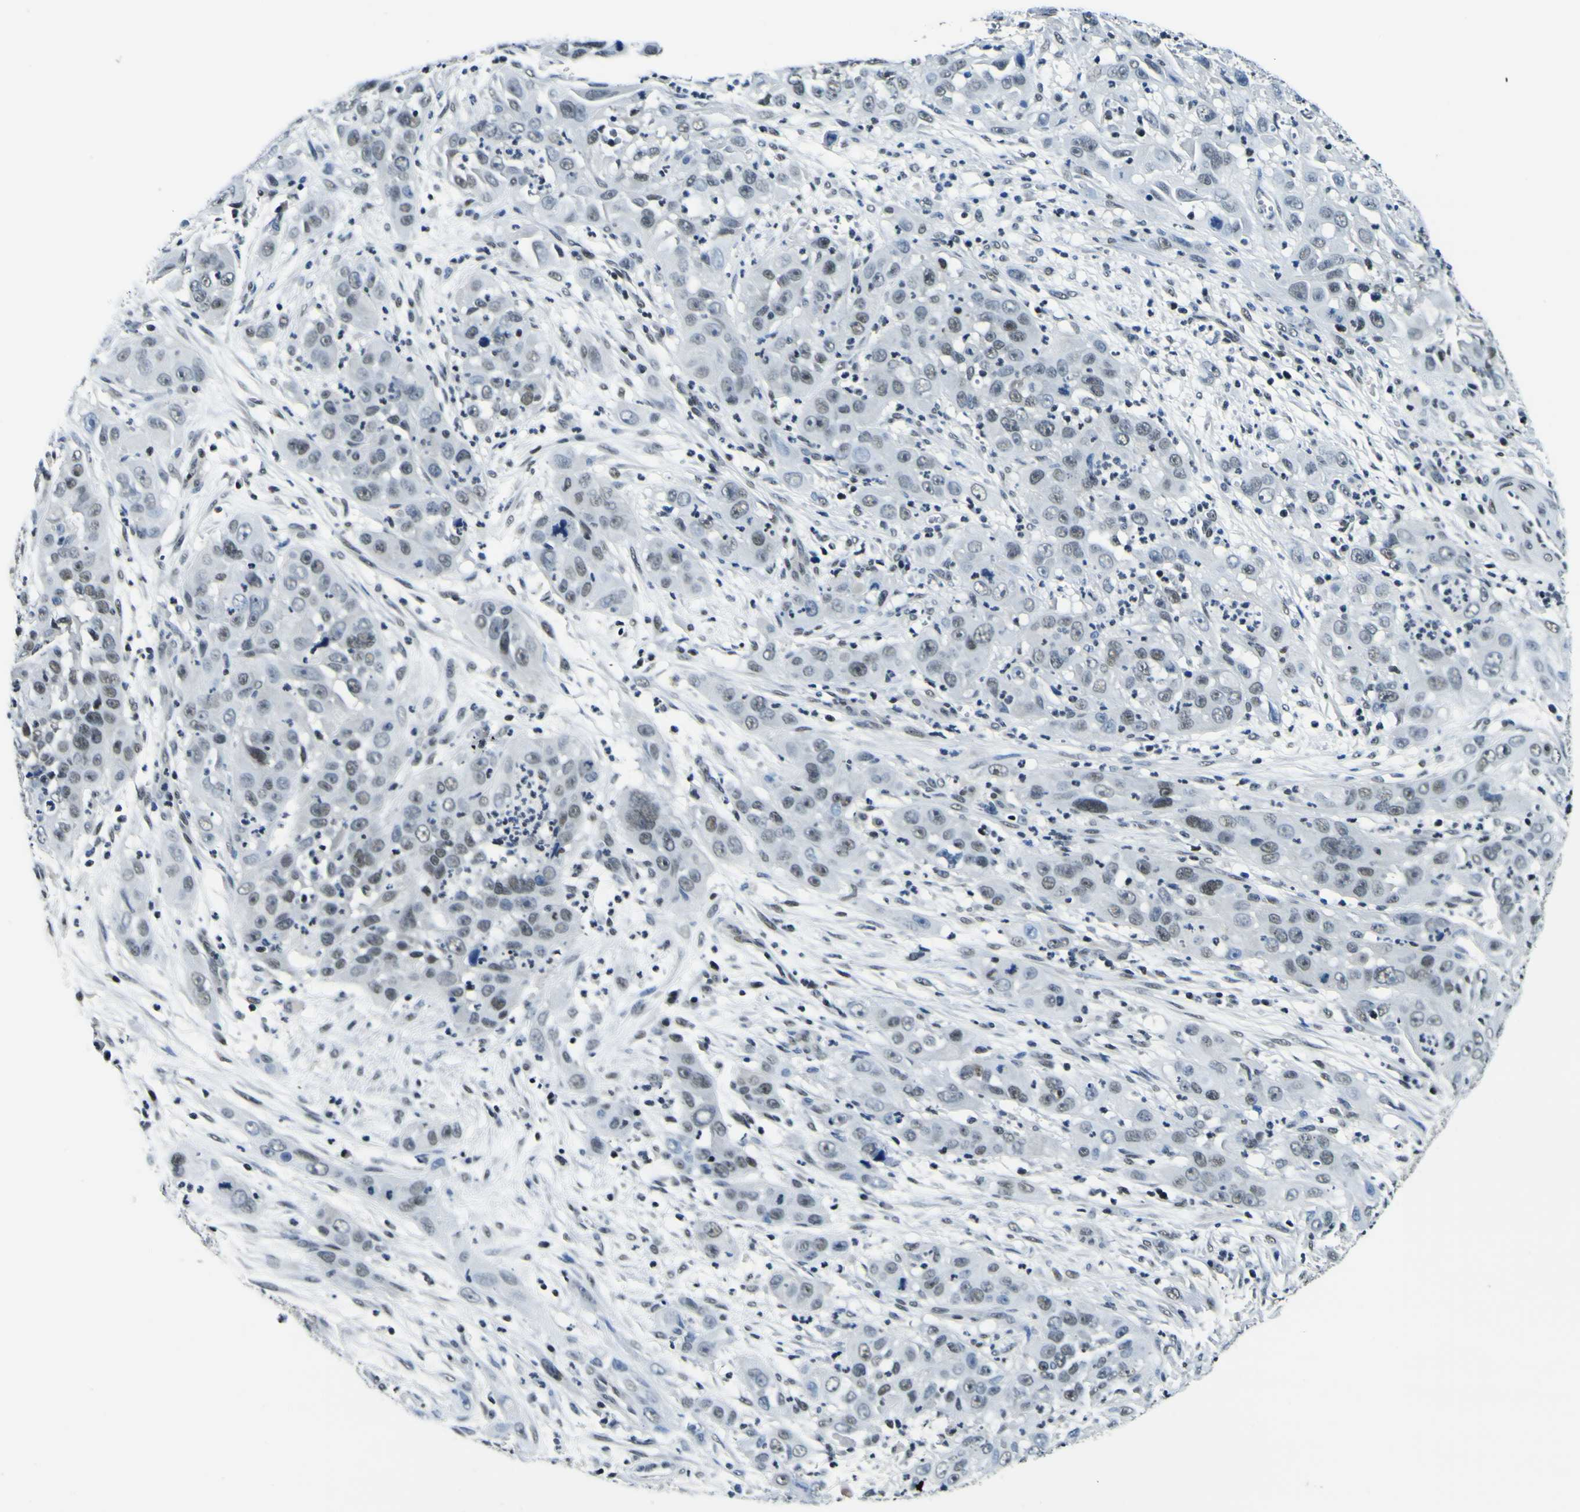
{"staining": {"intensity": "strong", "quantity": "25%-75%", "location": "nuclear"}, "tissue": "cervical cancer", "cell_type": "Tumor cells", "image_type": "cancer", "snomed": [{"axis": "morphology", "description": "Squamous cell carcinoma, NOS"}, {"axis": "topography", "description": "Cervix"}], "caption": "Immunohistochemistry (IHC) image of human cervical cancer (squamous cell carcinoma) stained for a protein (brown), which shows high levels of strong nuclear positivity in approximately 25%-75% of tumor cells.", "gene": "SP1", "patient": {"sex": "female", "age": 32}}